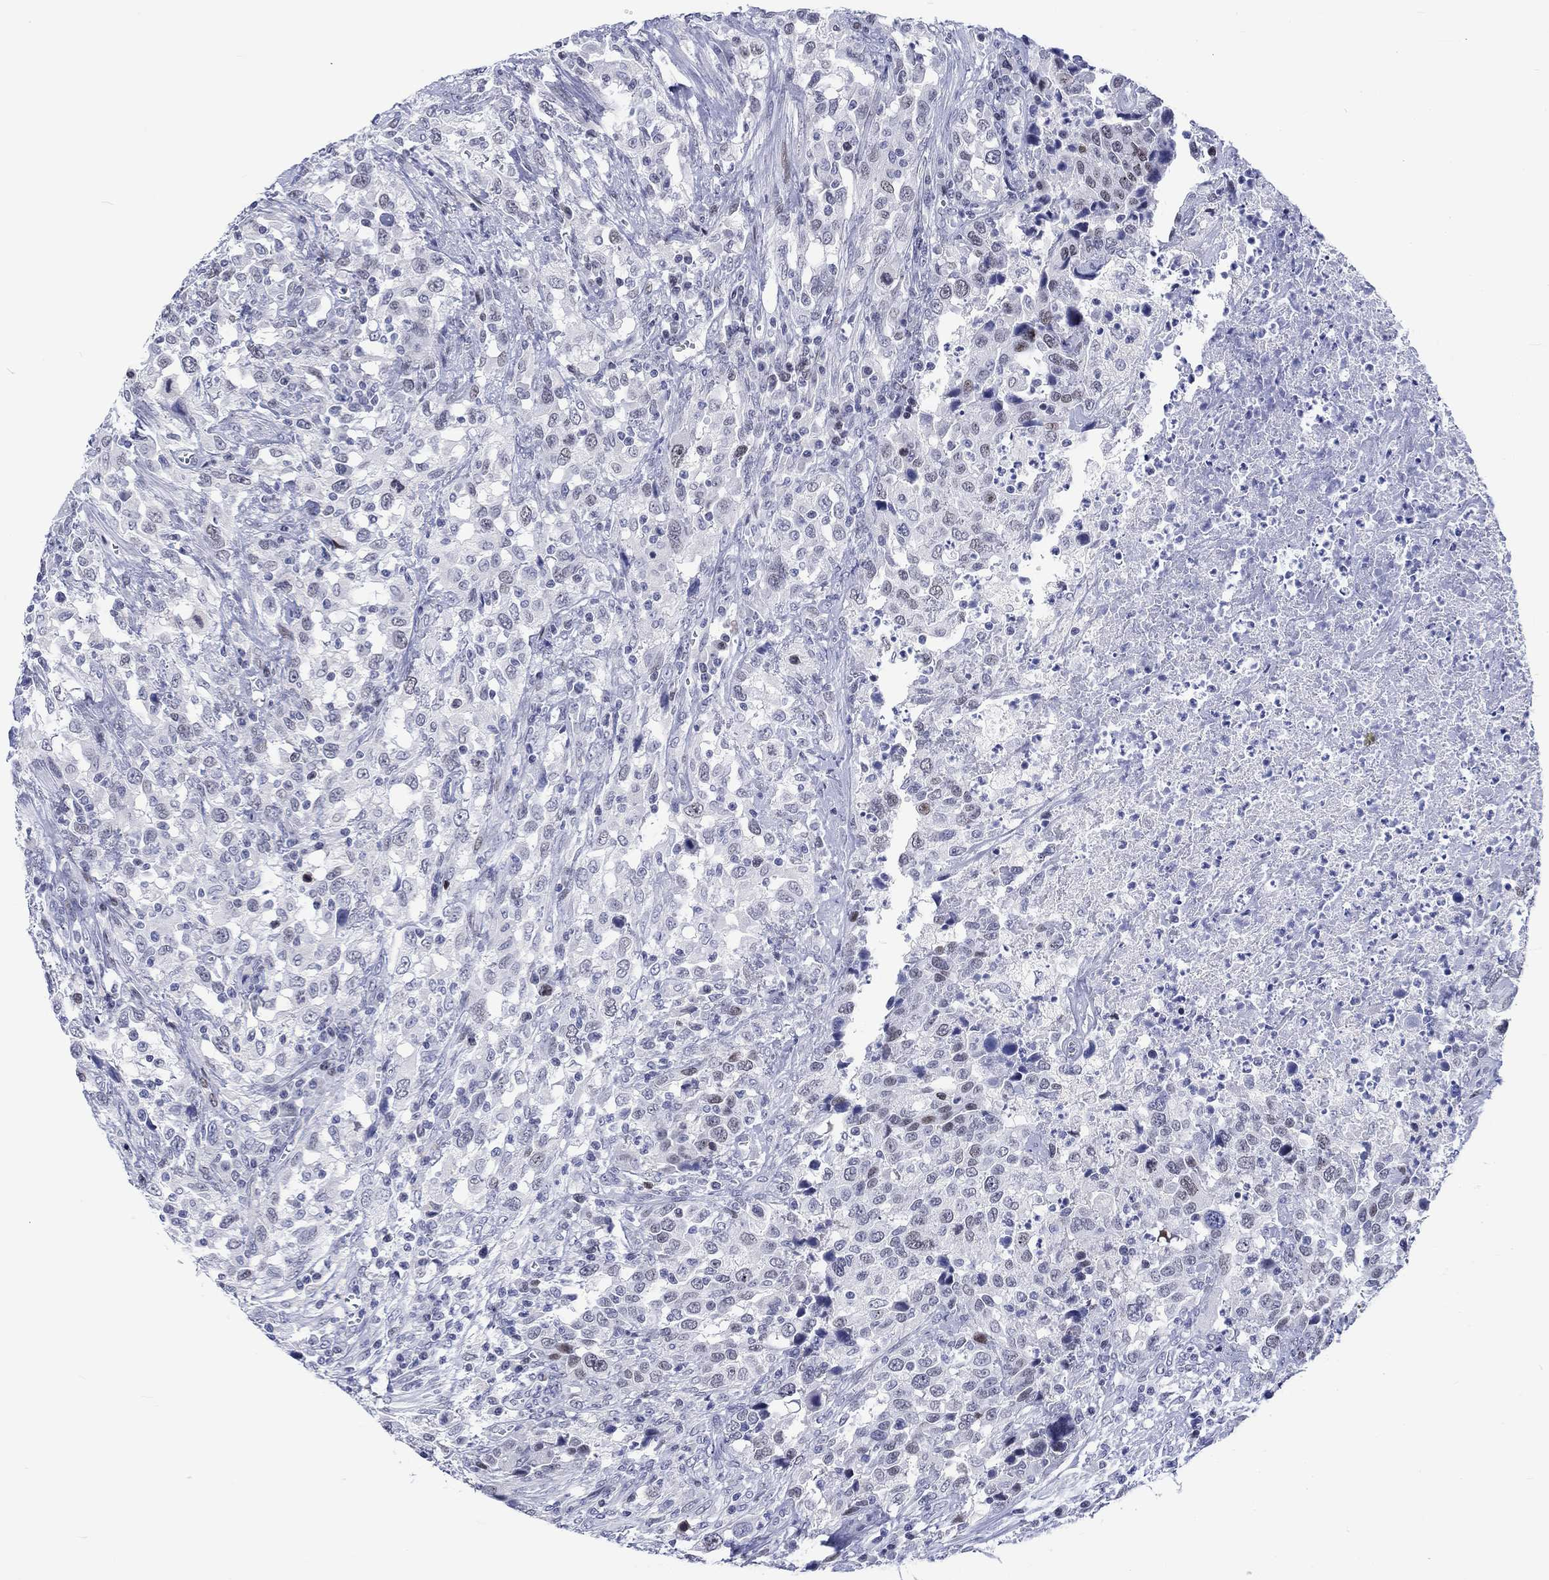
{"staining": {"intensity": "negative", "quantity": "none", "location": "none"}, "tissue": "urothelial cancer", "cell_type": "Tumor cells", "image_type": "cancer", "snomed": [{"axis": "morphology", "description": "Urothelial carcinoma, NOS"}, {"axis": "morphology", "description": "Urothelial carcinoma, High grade"}, {"axis": "topography", "description": "Urinary bladder"}], "caption": "Tumor cells show no significant protein positivity in urothelial cancer.", "gene": "CDCA2", "patient": {"sex": "female", "age": 64}}